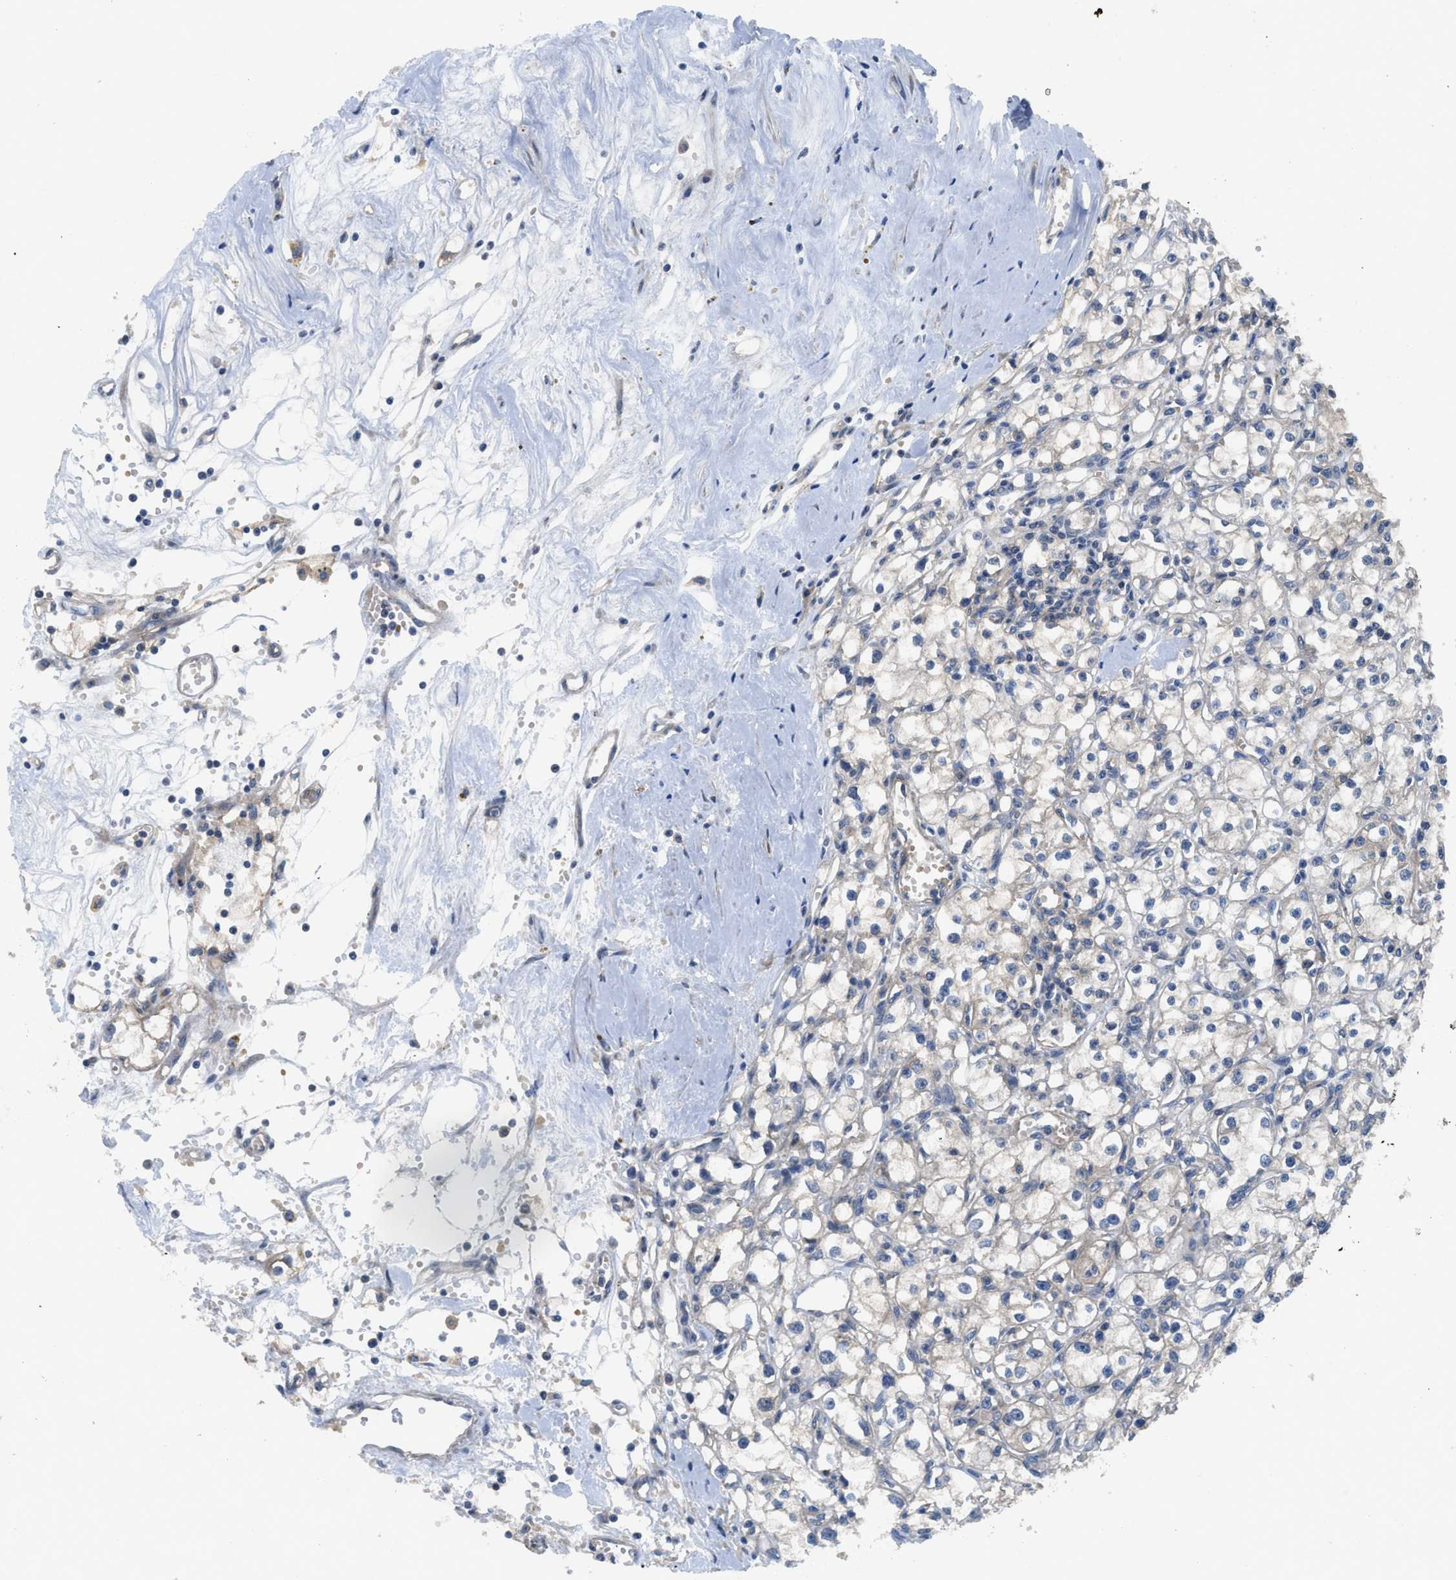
{"staining": {"intensity": "weak", "quantity": "<25%", "location": "cytoplasmic/membranous"}, "tissue": "renal cancer", "cell_type": "Tumor cells", "image_type": "cancer", "snomed": [{"axis": "morphology", "description": "Adenocarcinoma, NOS"}, {"axis": "topography", "description": "Kidney"}], "caption": "A histopathology image of human renal adenocarcinoma is negative for staining in tumor cells.", "gene": "PANX1", "patient": {"sex": "male", "age": 56}}